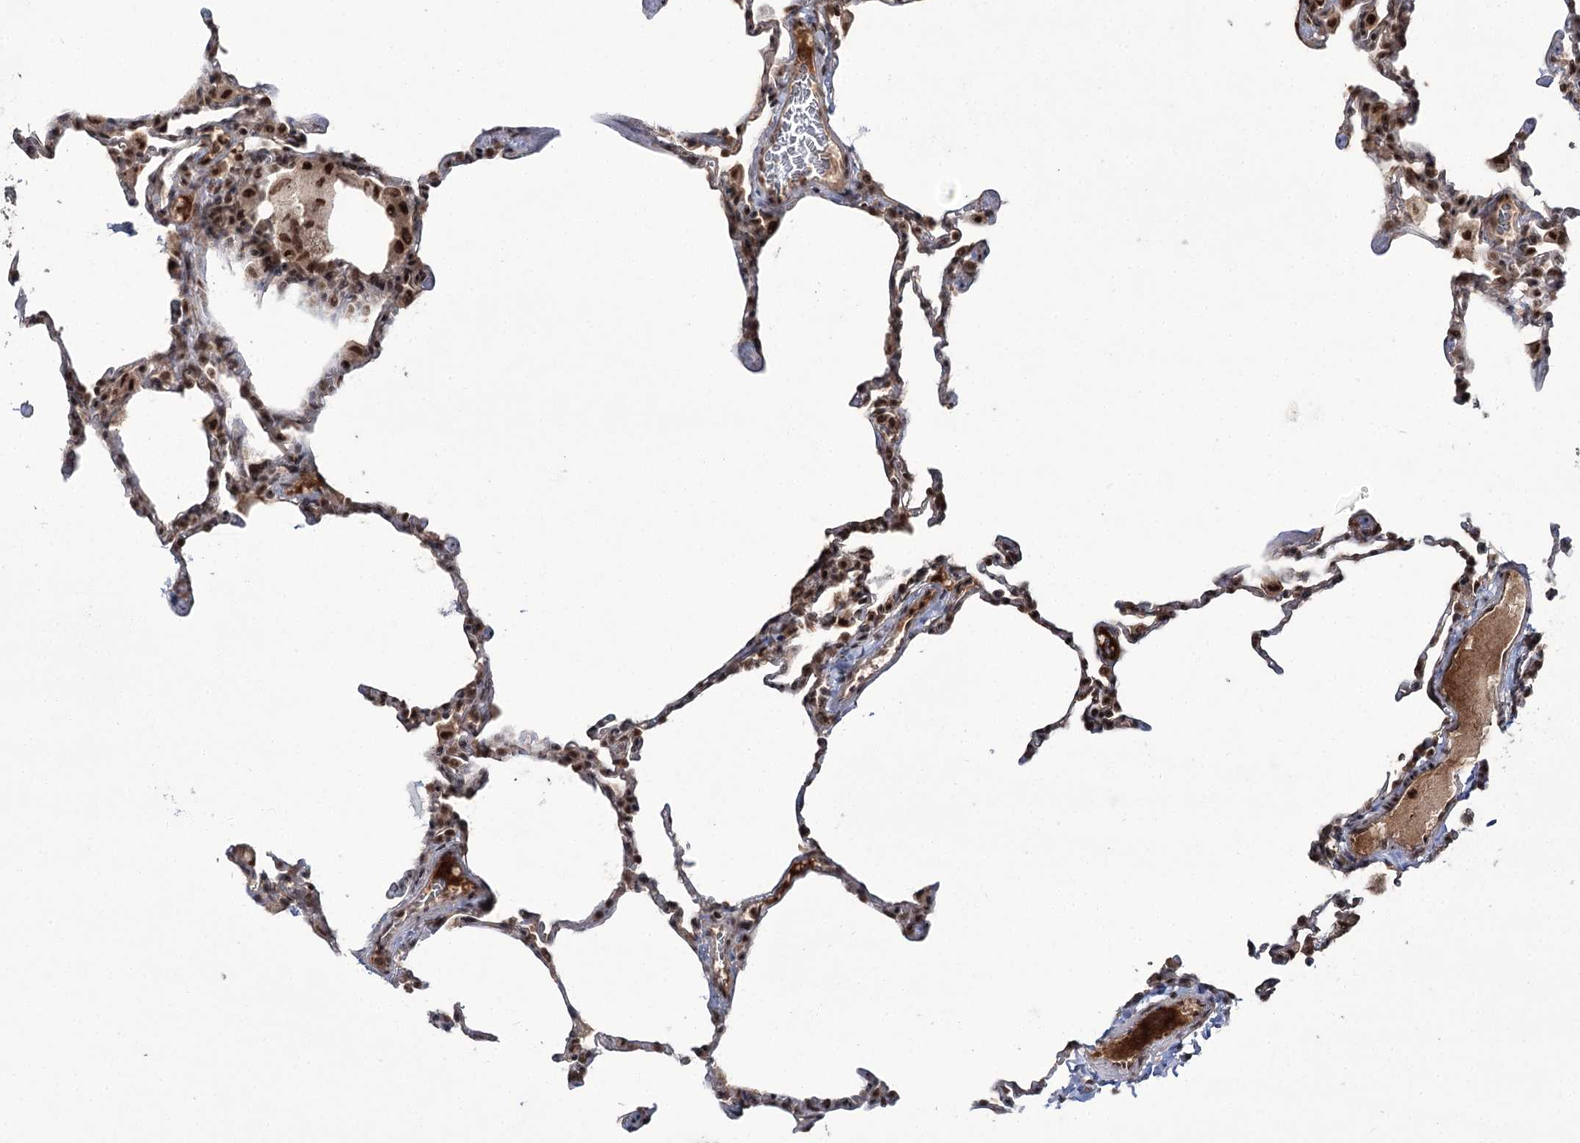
{"staining": {"intensity": "moderate", "quantity": "25%-75%", "location": "cytoplasmic/membranous,nuclear"}, "tissue": "lung", "cell_type": "Alveolar cells", "image_type": "normal", "snomed": [{"axis": "morphology", "description": "Normal tissue, NOS"}, {"axis": "topography", "description": "Lung"}], "caption": "Immunohistochemistry histopathology image of unremarkable lung: human lung stained using immunohistochemistry (IHC) demonstrates medium levels of moderate protein expression localized specifically in the cytoplasmic/membranous,nuclear of alveolar cells, appearing as a cytoplasmic/membranous,nuclear brown color.", "gene": "ERCC3", "patient": {"sex": "male", "age": 20}}